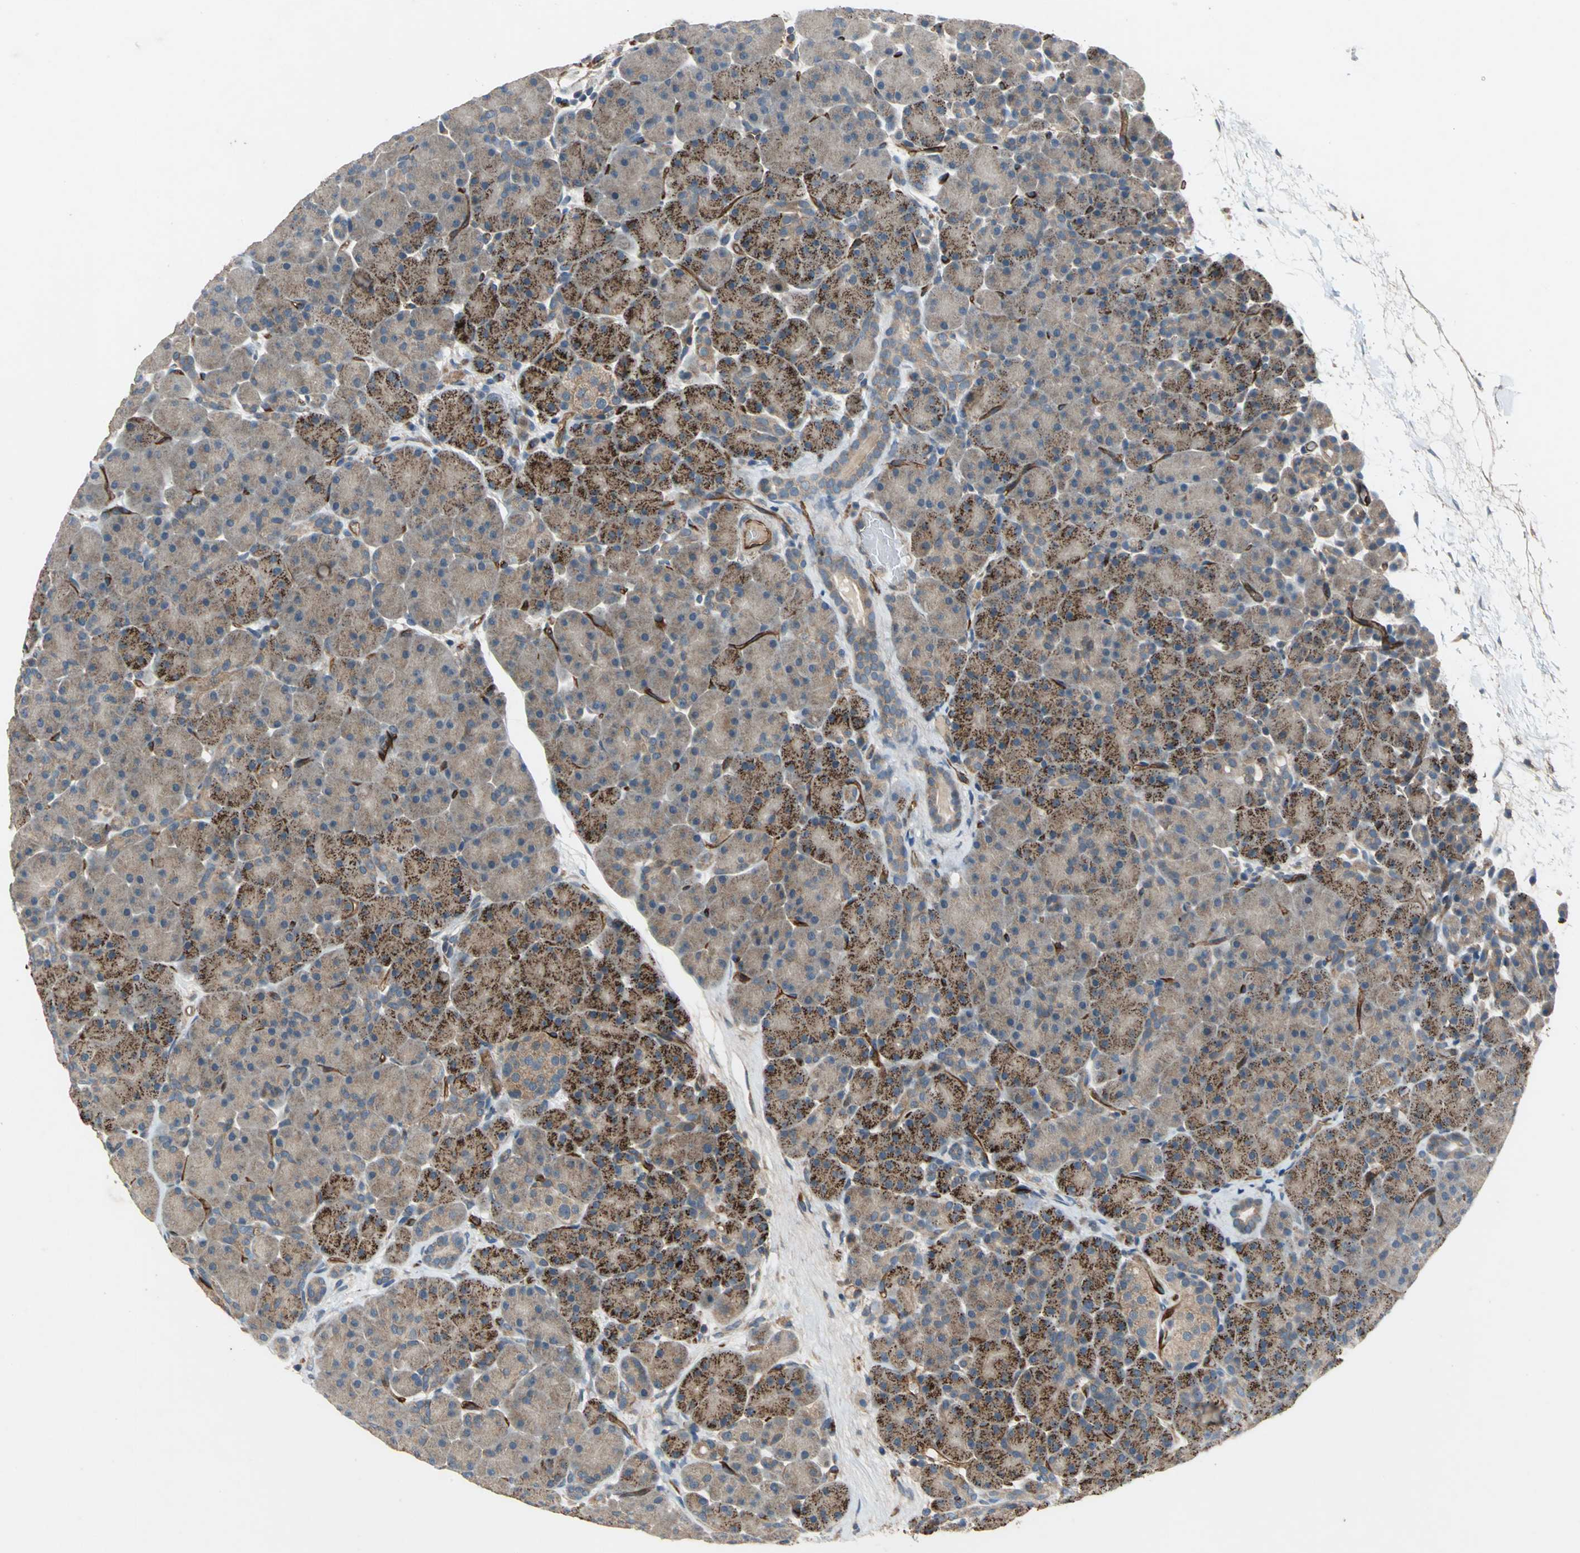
{"staining": {"intensity": "moderate", "quantity": "25%-75%", "location": "cytoplasmic/membranous"}, "tissue": "pancreas", "cell_type": "Exocrine glandular cells", "image_type": "normal", "snomed": [{"axis": "morphology", "description": "Normal tissue, NOS"}, {"axis": "topography", "description": "Pancreas"}], "caption": "The photomicrograph reveals a brown stain indicating the presence of a protein in the cytoplasmic/membranous of exocrine glandular cells in pancreas.", "gene": "EMCN", "patient": {"sex": "male", "age": 66}}